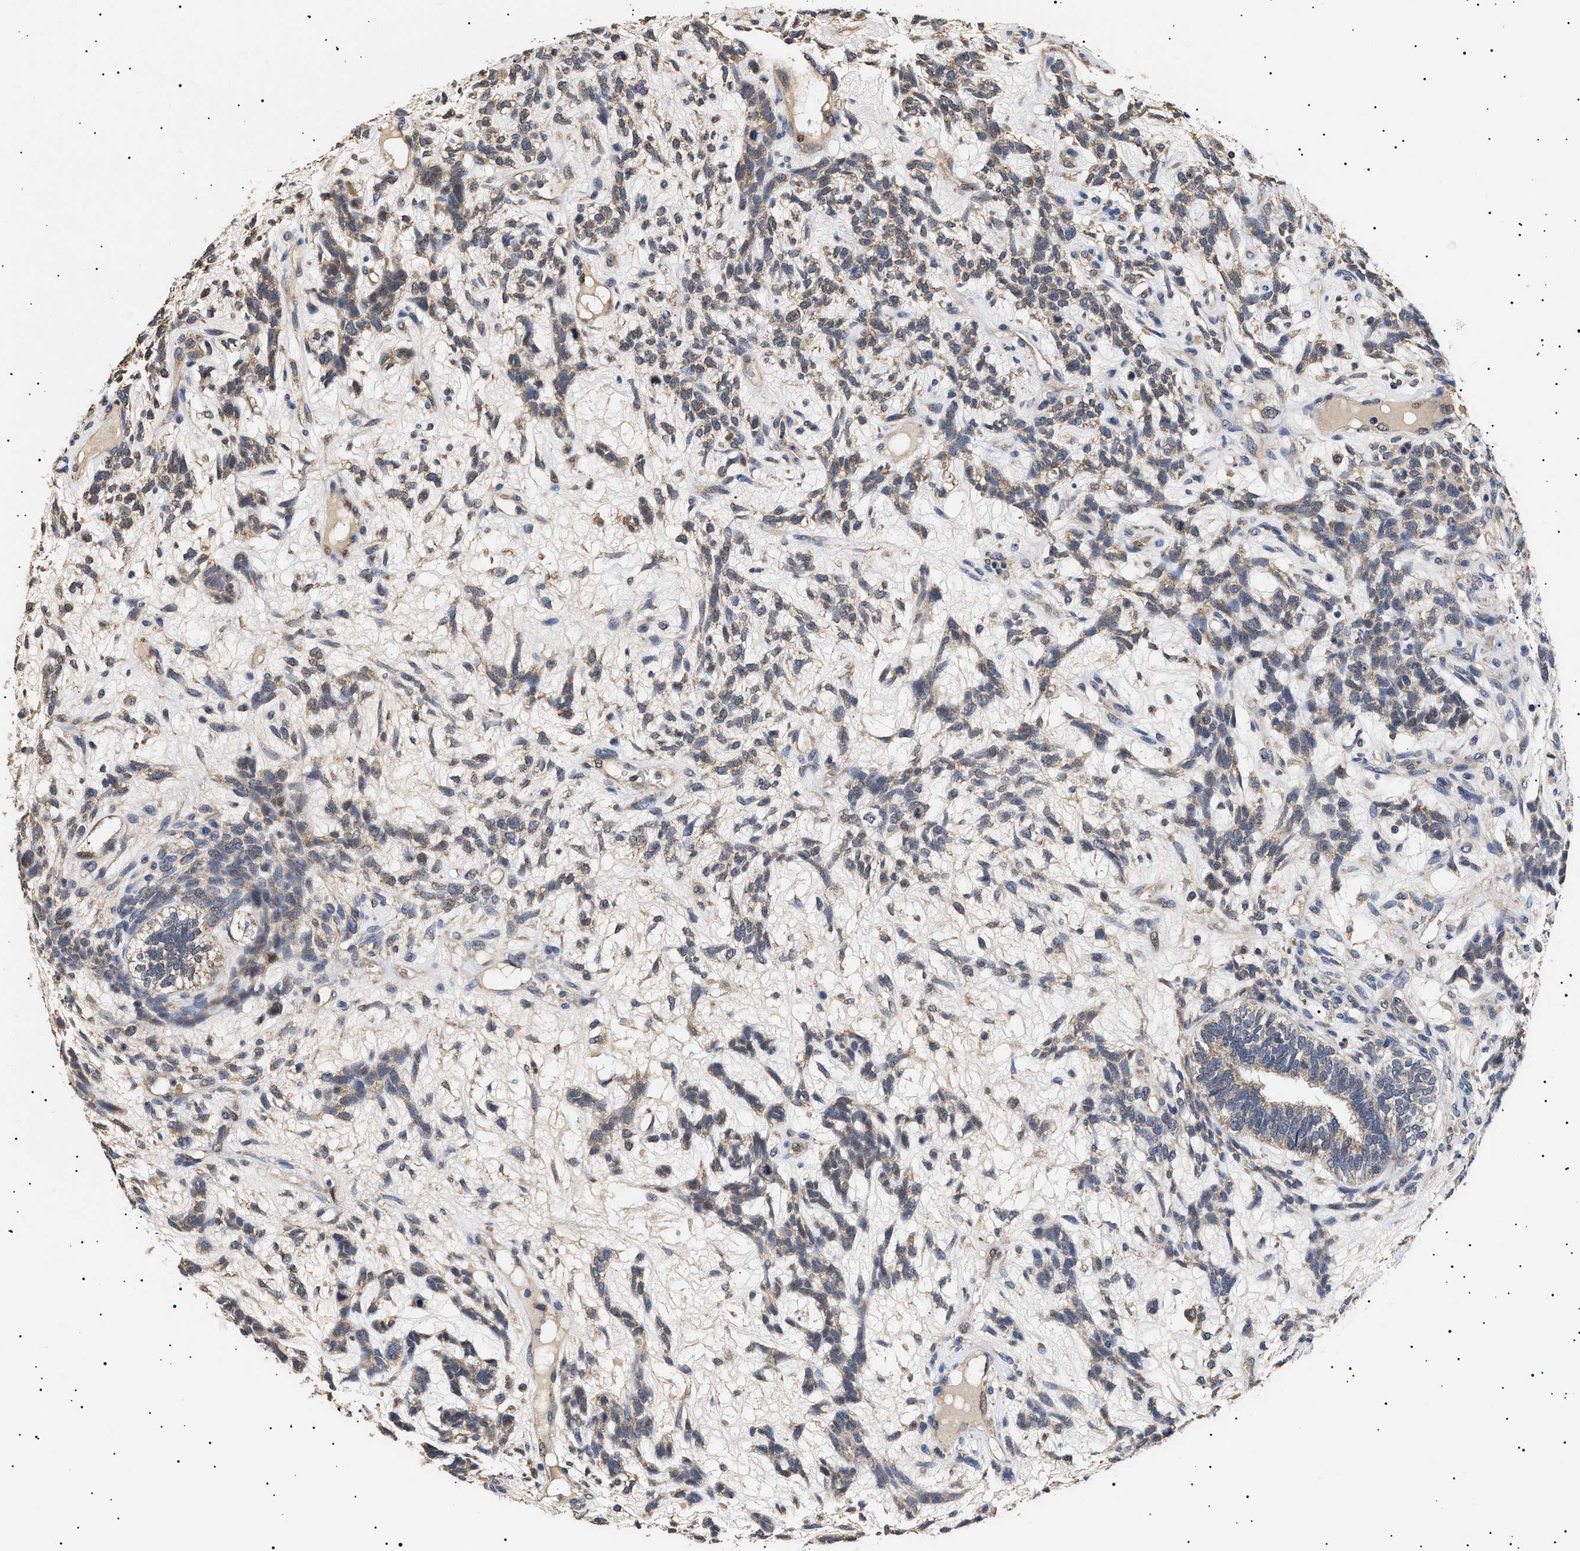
{"staining": {"intensity": "weak", "quantity": ">75%", "location": "cytoplasmic/membranous"}, "tissue": "testis cancer", "cell_type": "Tumor cells", "image_type": "cancer", "snomed": [{"axis": "morphology", "description": "Seminoma, NOS"}, {"axis": "topography", "description": "Testis"}], "caption": "A histopathology image showing weak cytoplasmic/membranous expression in about >75% of tumor cells in seminoma (testis), as visualized by brown immunohistochemical staining.", "gene": "KRBA1", "patient": {"sex": "male", "age": 28}}